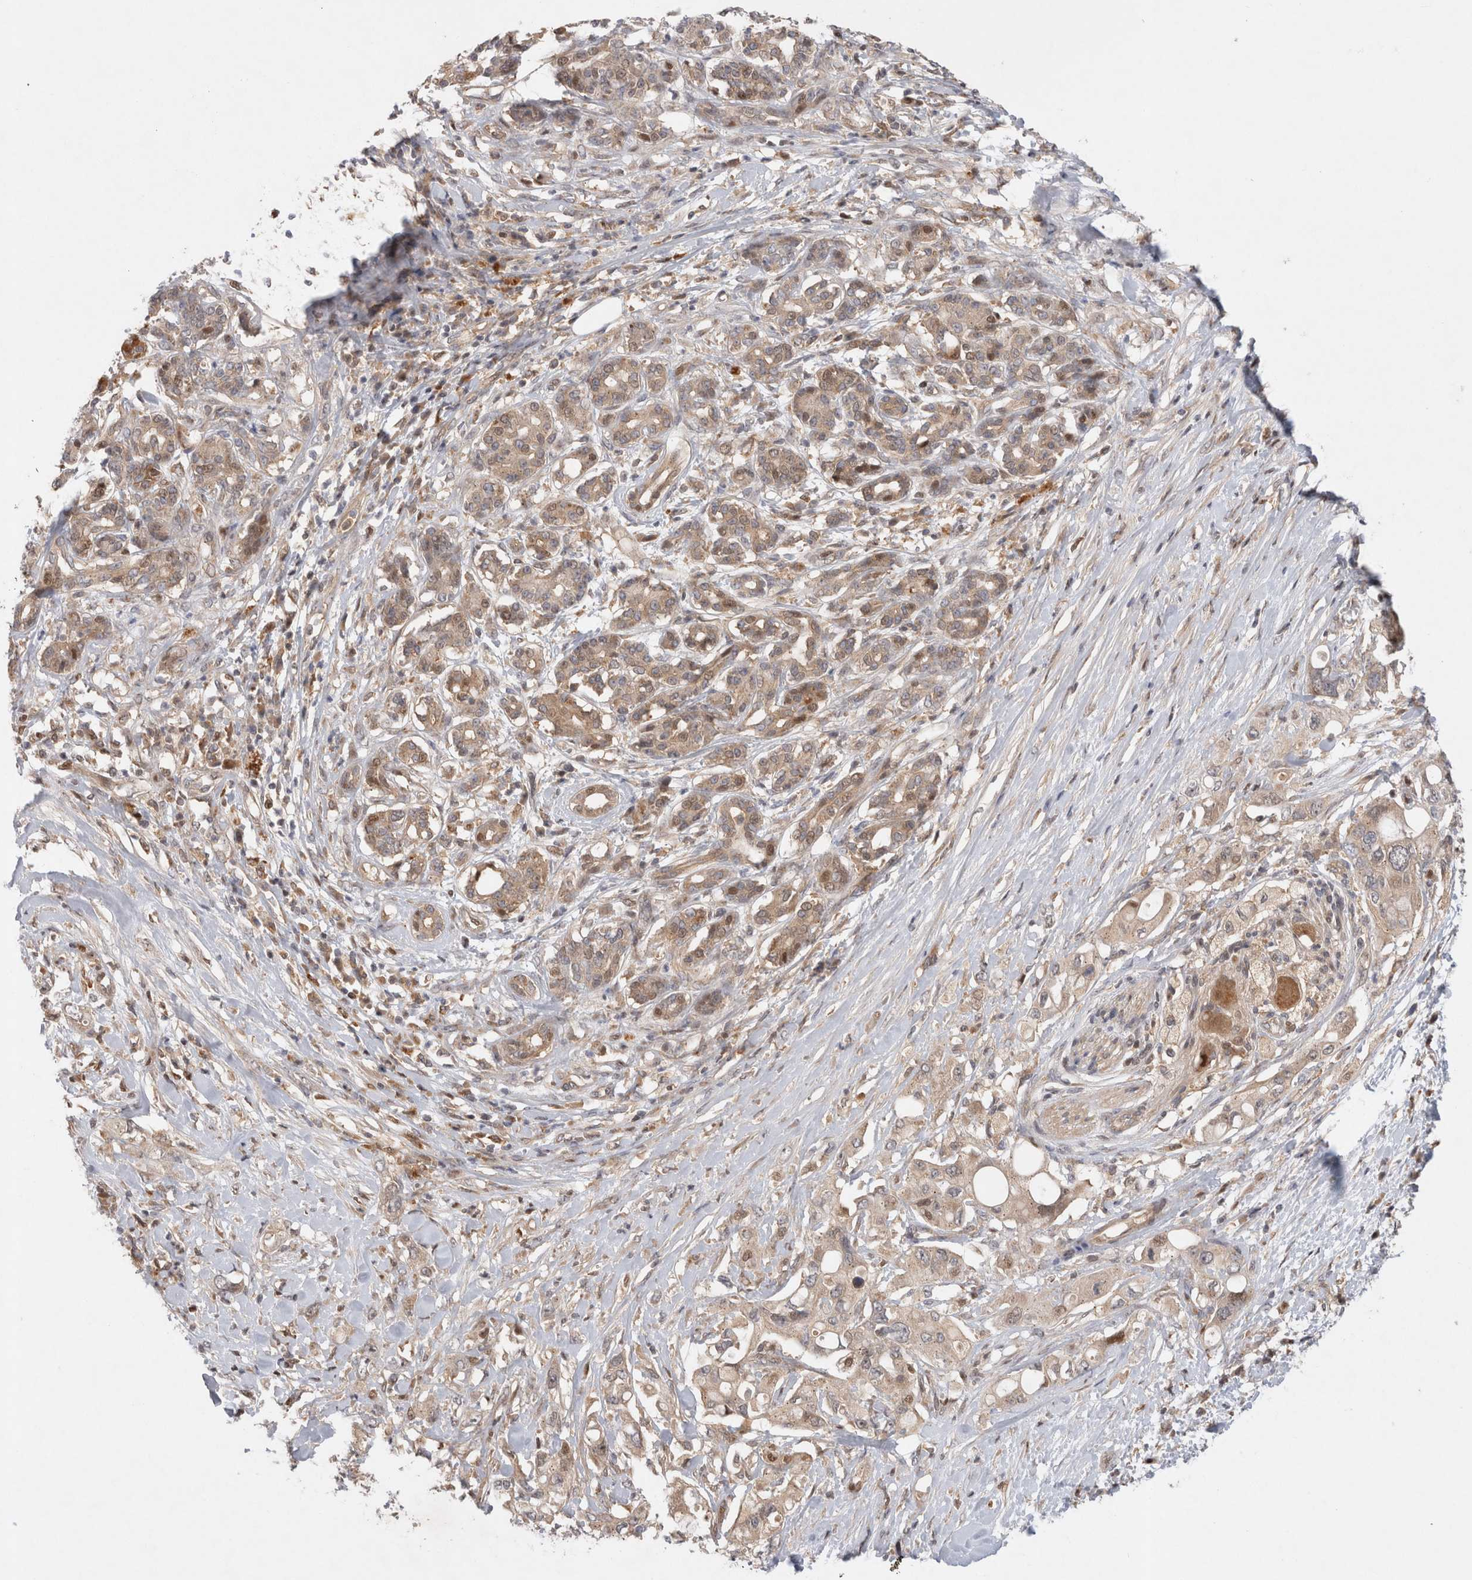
{"staining": {"intensity": "weak", "quantity": ">75%", "location": "cytoplasmic/membranous,nuclear"}, "tissue": "pancreatic cancer", "cell_type": "Tumor cells", "image_type": "cancer", "snomed": [{"axis": "morphology", "description": "Adenocarcinoma, NOS"}, {"axis": "topography", "description": "Pancreas"}], "caption": "Protein staining of pancreatic cancer (adenocarcinoma) tissue demonstrates weak cytoplasmic/membranous and nuclear staining in approximately >75% of tumor cells.", "gene": "HTT", "patient": {"sex": "female", "age": 56}}